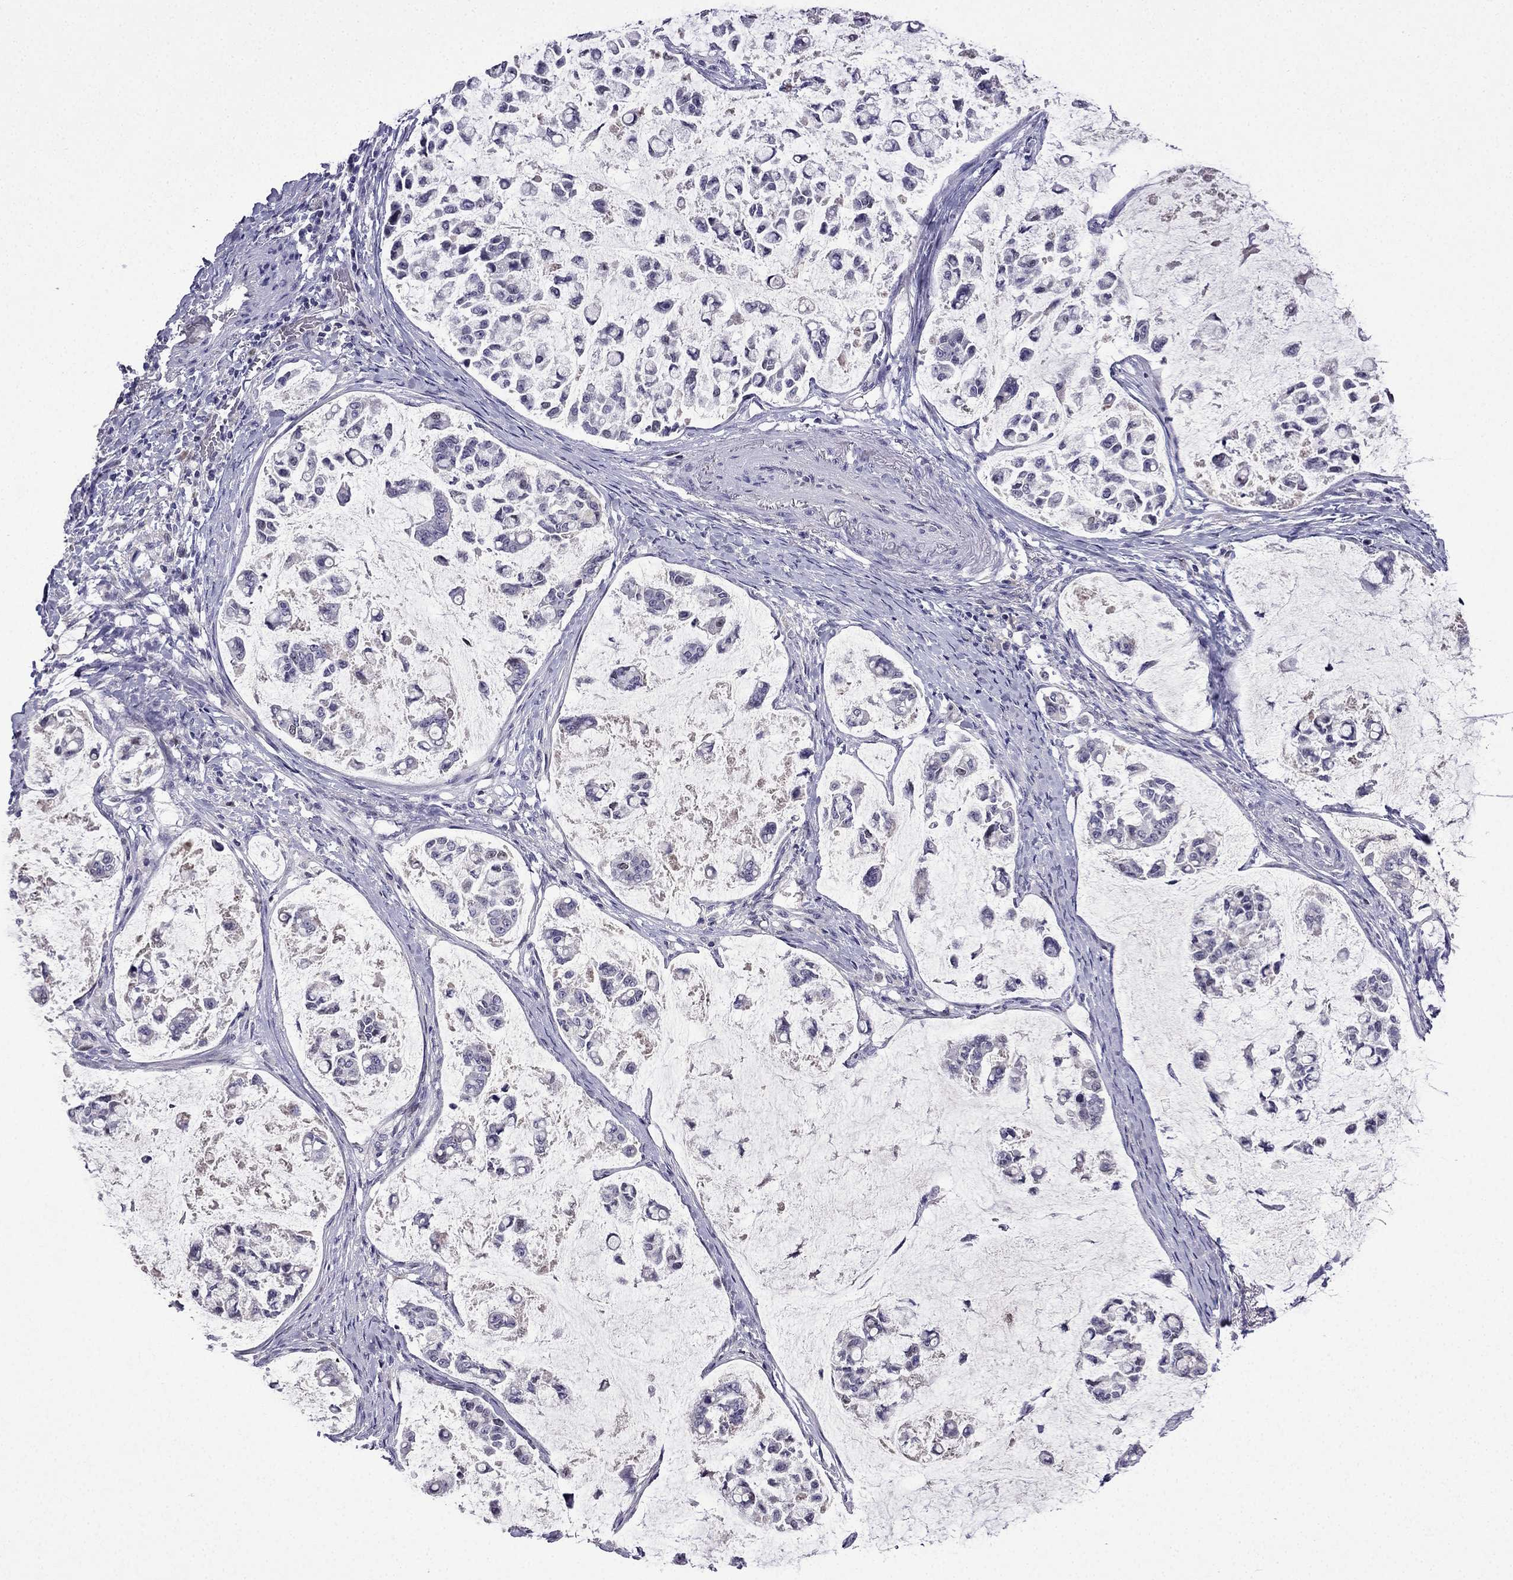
{"staining": {"intensity": "negative", "quantity": "none", "location": "none"}, "tissue": "stomach cancer", "cell_type": "Tumor cells", "image_type": "cancer", "snomed": [{"axis": "morphology", "description": "Adenocarcinoma, NOS"}, {"axis": "topography", "description": "Stomach"}], "caption": "IHC of stomach cancer reveals no expression in tumor cells.", "gene": "UHRF1", "patient": {"sex": "male", "age": 82}}